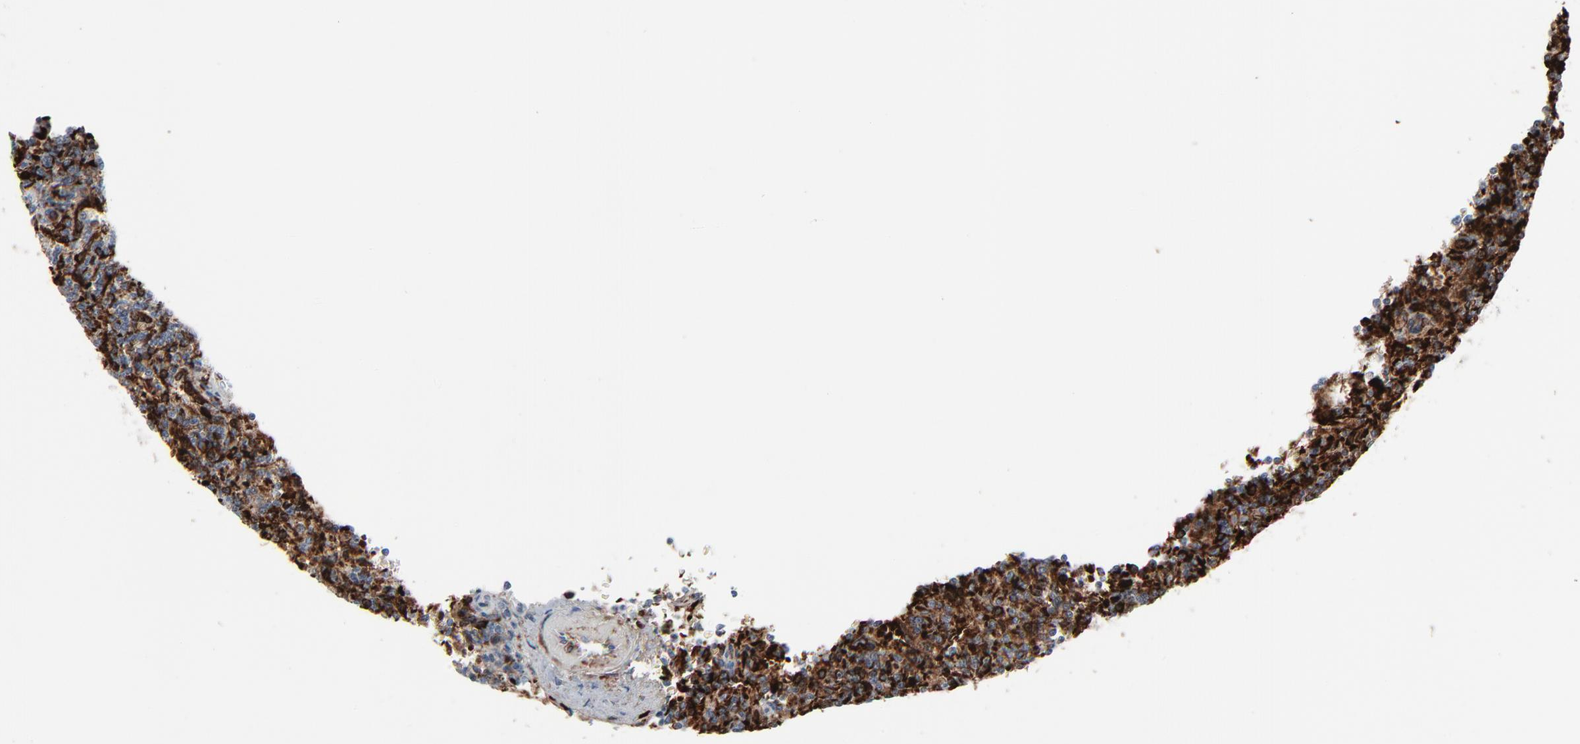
{"staining": {"intensity": "strong", "quantity": ">75%", "location": "cytoplasmic/membranous,nuclear"}, "tissue": "lymphoma", "cell_type": "Tumor cells", "image_type": "cancer", "snomed": [{"axis": "morphology", "description": "Malignant lymphoma, non-Hodgkin's type, Low grade"}, {"axis": "topography", "description": "Spleen"}], "caption": "Strong cytoplasmic/membranous and nuclear expression for a protein is seen in about >75% of tumor cells of lymphoma using immunohistochemistry.", "gene": "SAGE1", "patient": {"sex": "male", "age": 73}}